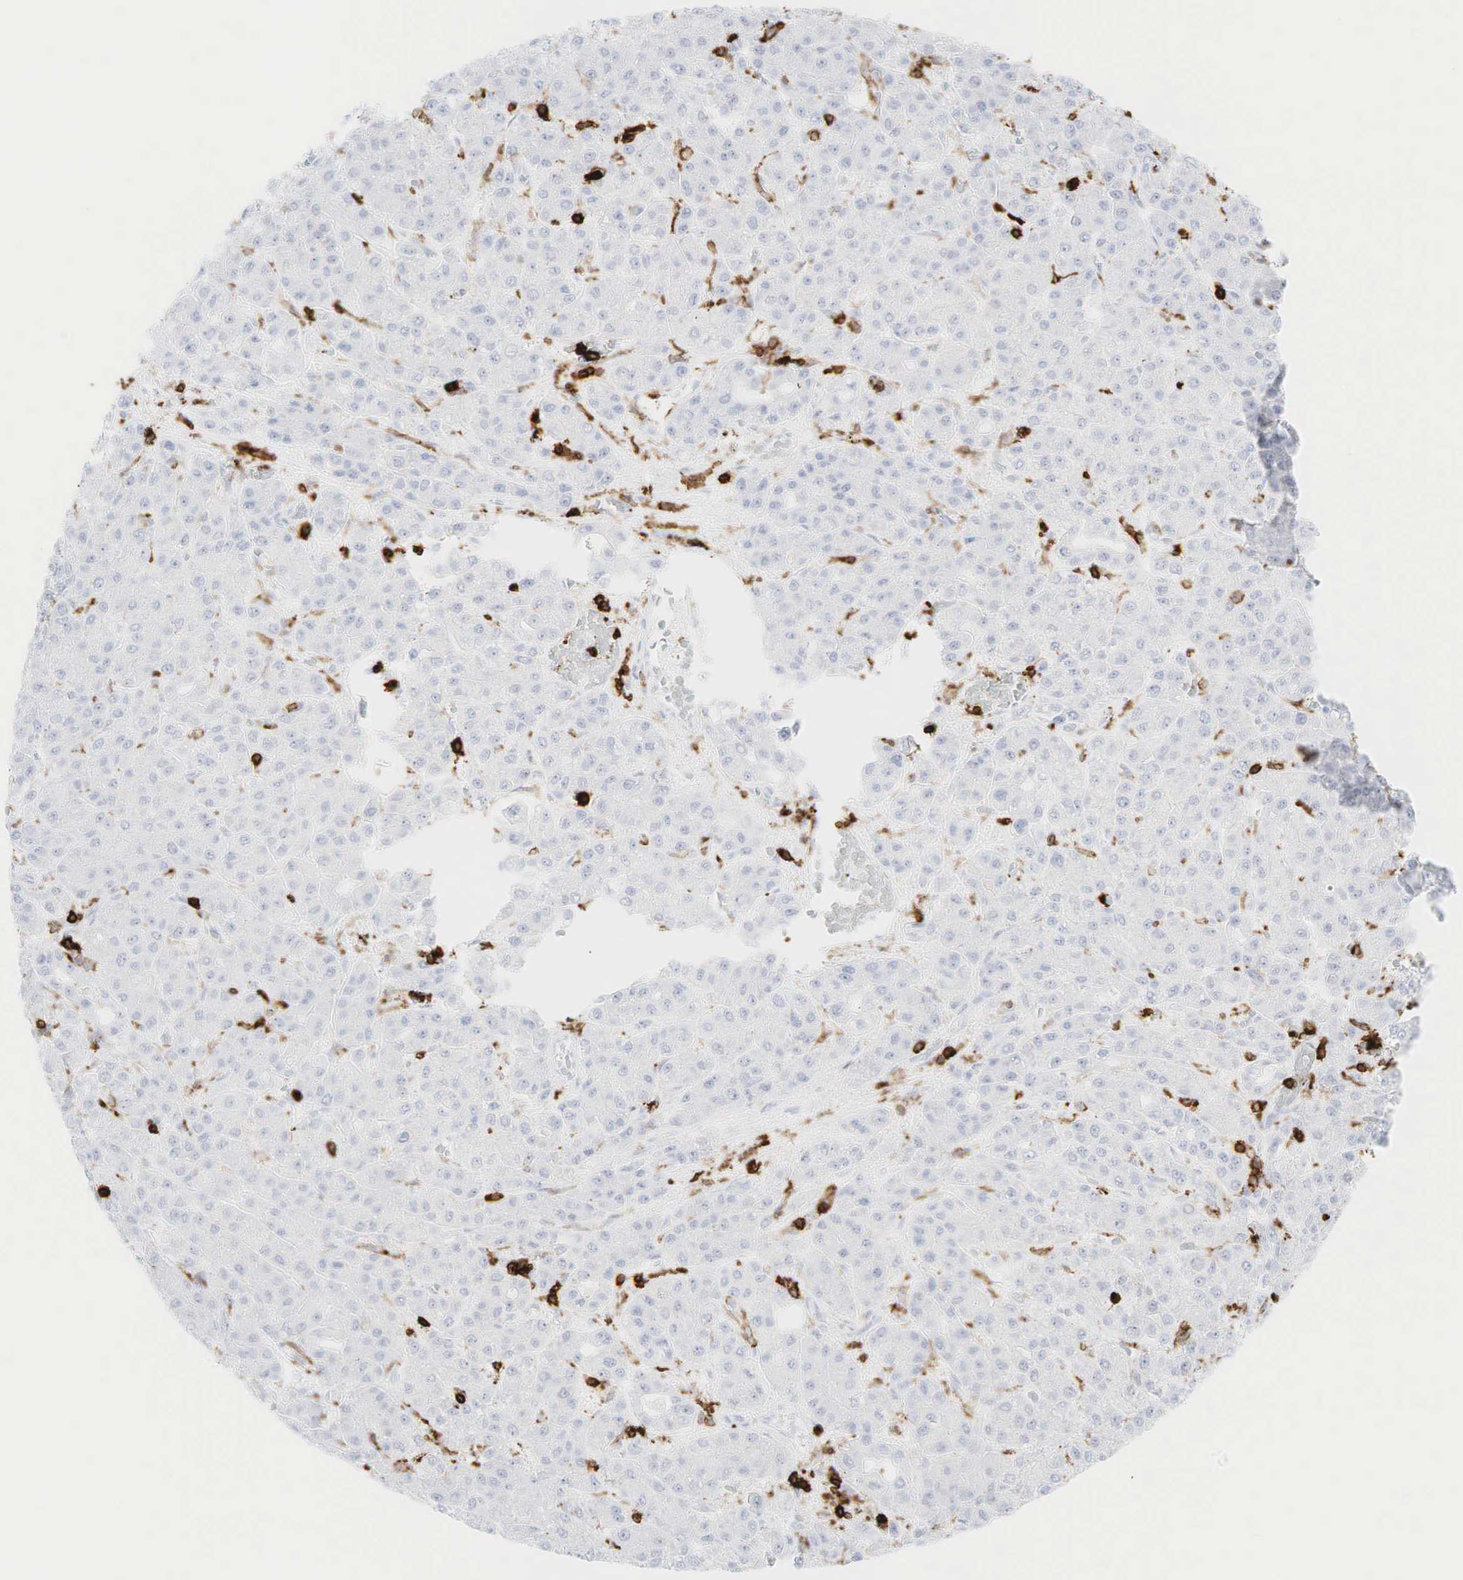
{"staining": {"intensity": "negative", "quantity": "none", "location": "none"}, "tissue": "liver cancer", "cell_type": "Tumor cells", "image_type": "cancer", "snomed": [{"axis": "morphology", "description": "Carcinoma, Hepatocellular, NOS"}, {"axis": "topography", "description": "Liver"}], "caption": "This is a photomicrograph of immunohistochemistry staining of hepatocellular carcinoma (liver), which shows no expression in tumor cells.", "gene": "PTPRC", "patient": {"sex": "male", "age": 69}}